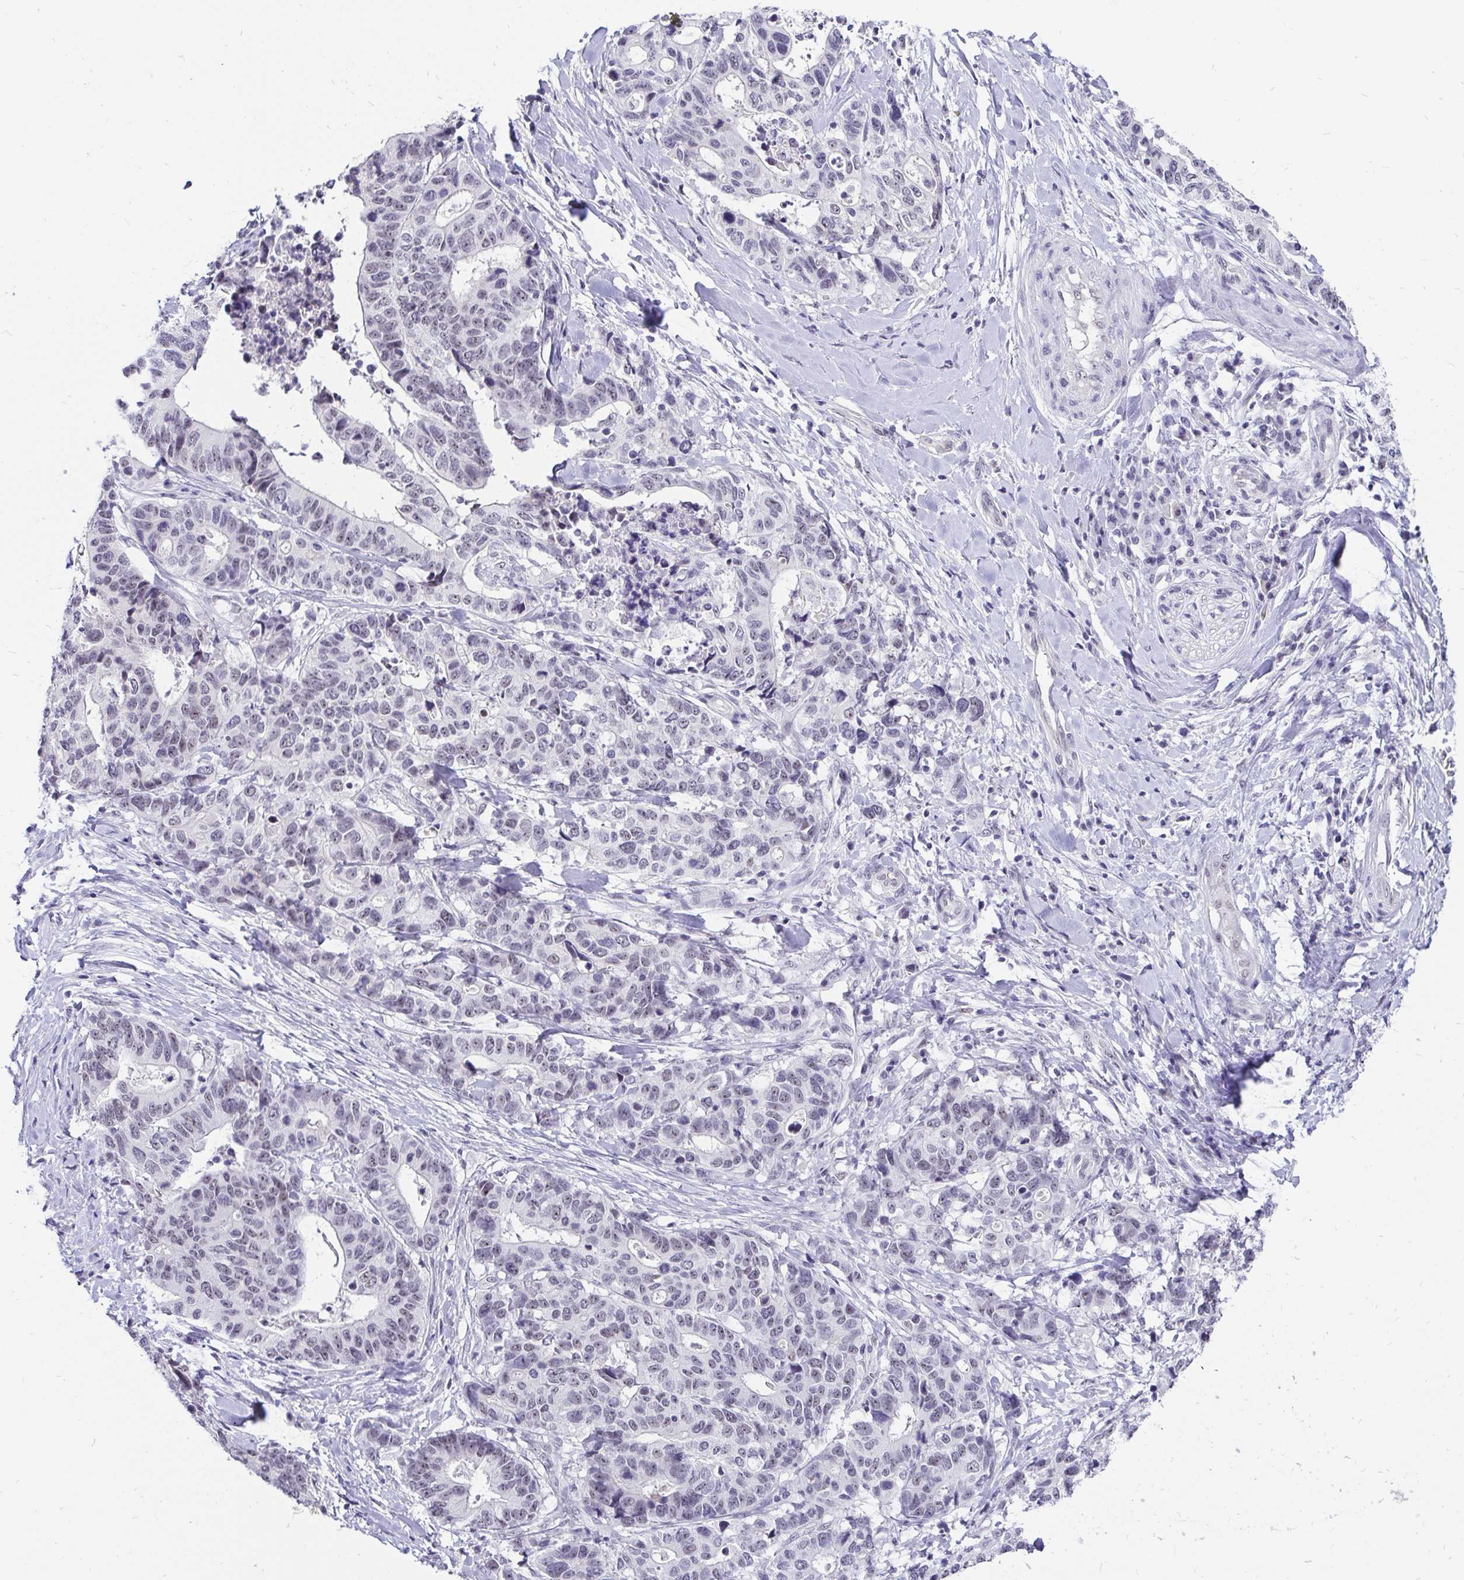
{"staining": {"intensity": "weak", "quantity": "<25%", "location": "nuclear"}, "tissue": "stomach cancer", "cell_type": "Tumor cells", "image_type": "cancer", "snomed": [{"axis": "morphology", "description": "Adenocarcinoma, NOS"}, {"axis": "topography", "description": "Stomach, upper"}], "caption": "This is an immunohistochemistry image of human stomach adenocarcinoma. There is no expression in tumor cells.", "gene": "ZNF860", "patient": {"sex": "female", "age": 67}}